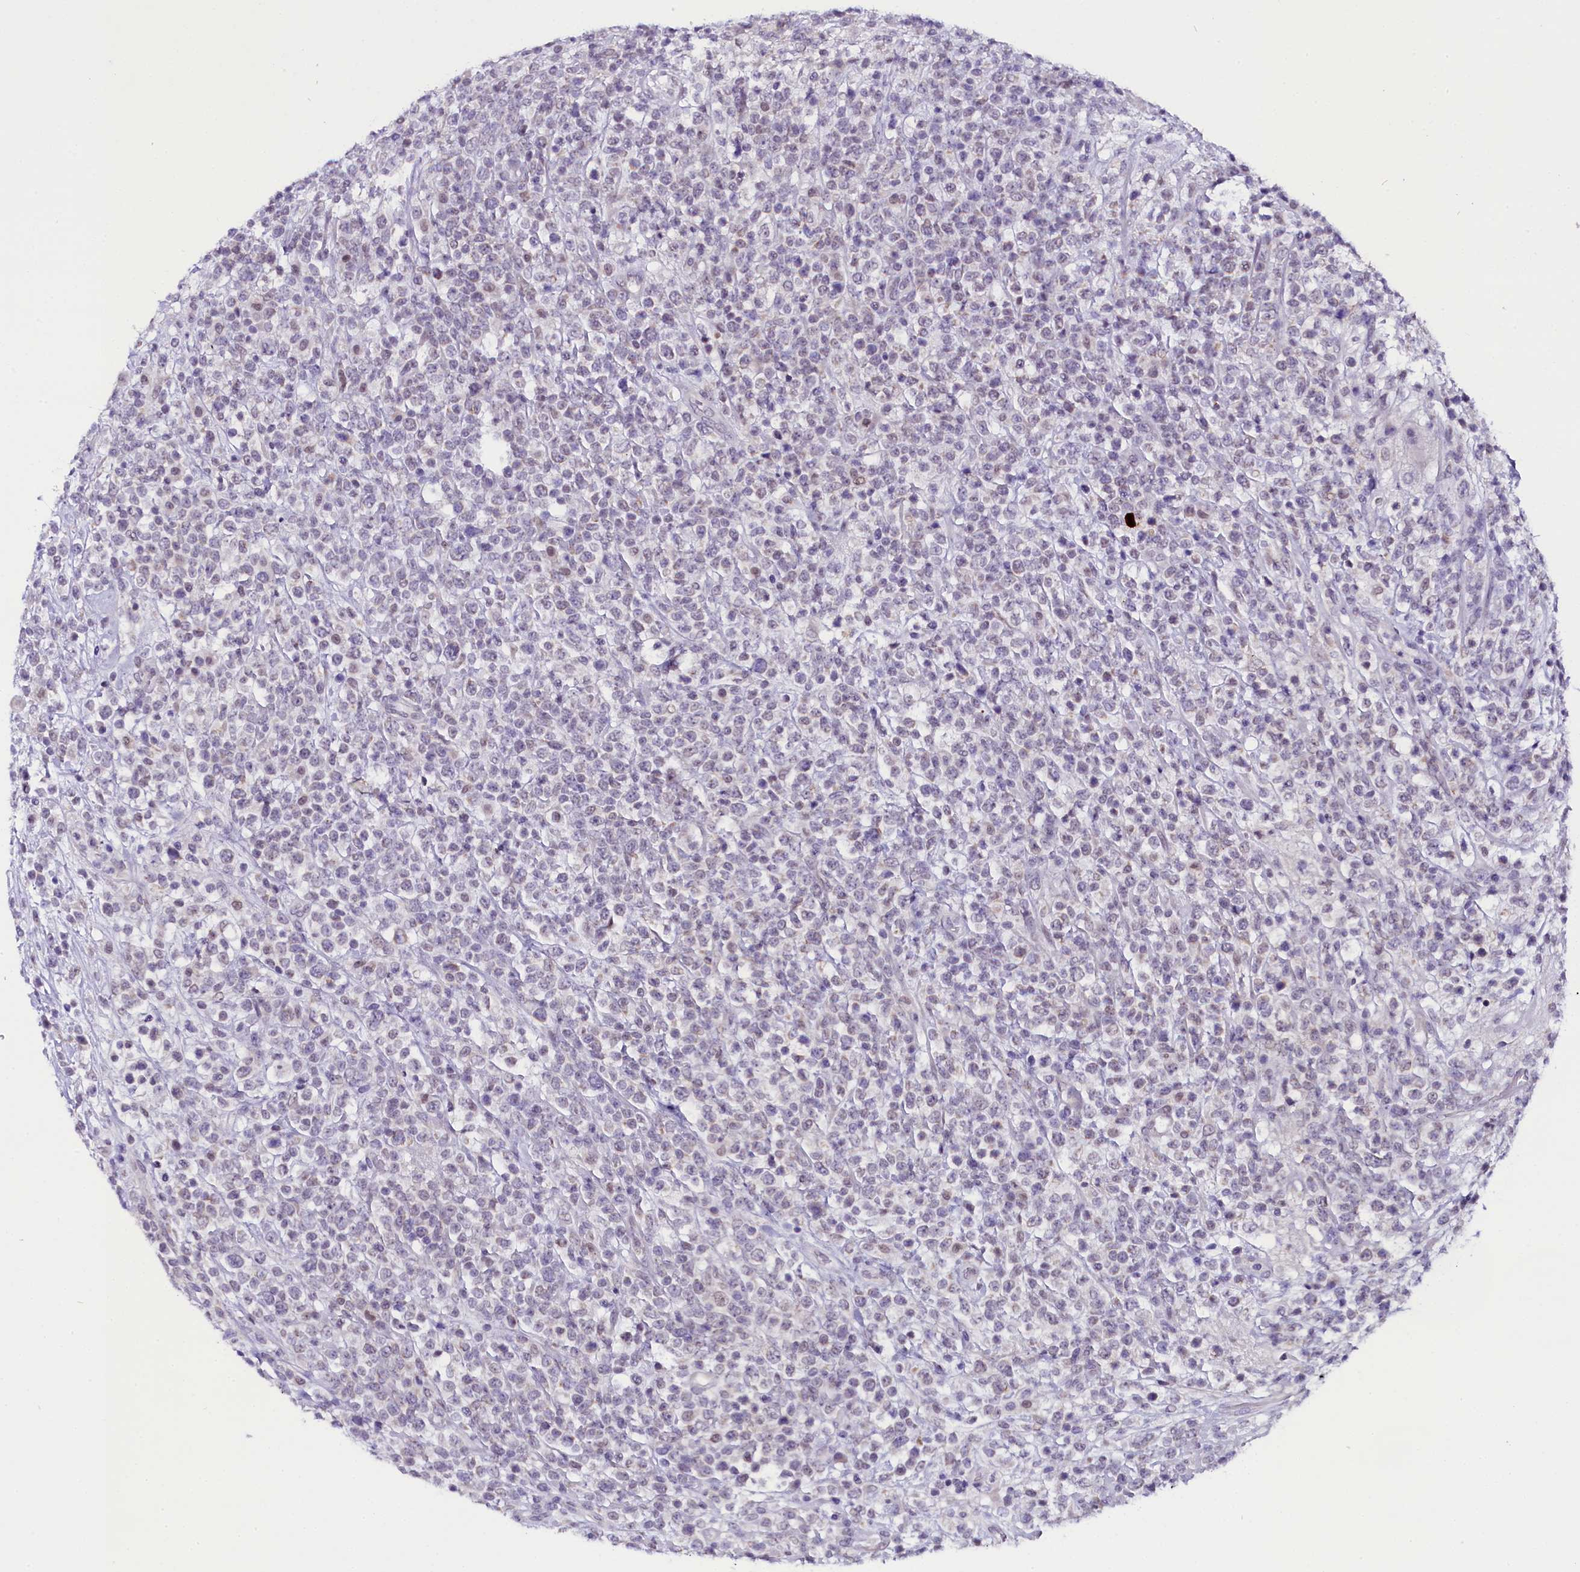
{"staining": {"intensity": "negative", "quantity": "none", "location": "none"}, "tissue": "lymphoma", "cell_type": "Tumor cells", "image_type": "cancer", "snomed": [{"axis": "morphology", "description": "Malignant lymphoma, non-Hodgkin's type, High grade"}, {"axis": "topography", "description": "Colon"}], "caption": "Immunohistochemistry (IHC) micrograph of neoplastic tissue: human lymphoma stained with DAB (3,3'-diaminobenzidine) exhibits no significant protein expression in tumor cells. (Brightfield microscopy of DAB IHC at high magnification).", "gene": "OSGEP", "patient": {"sex": "female", "age": 53}}